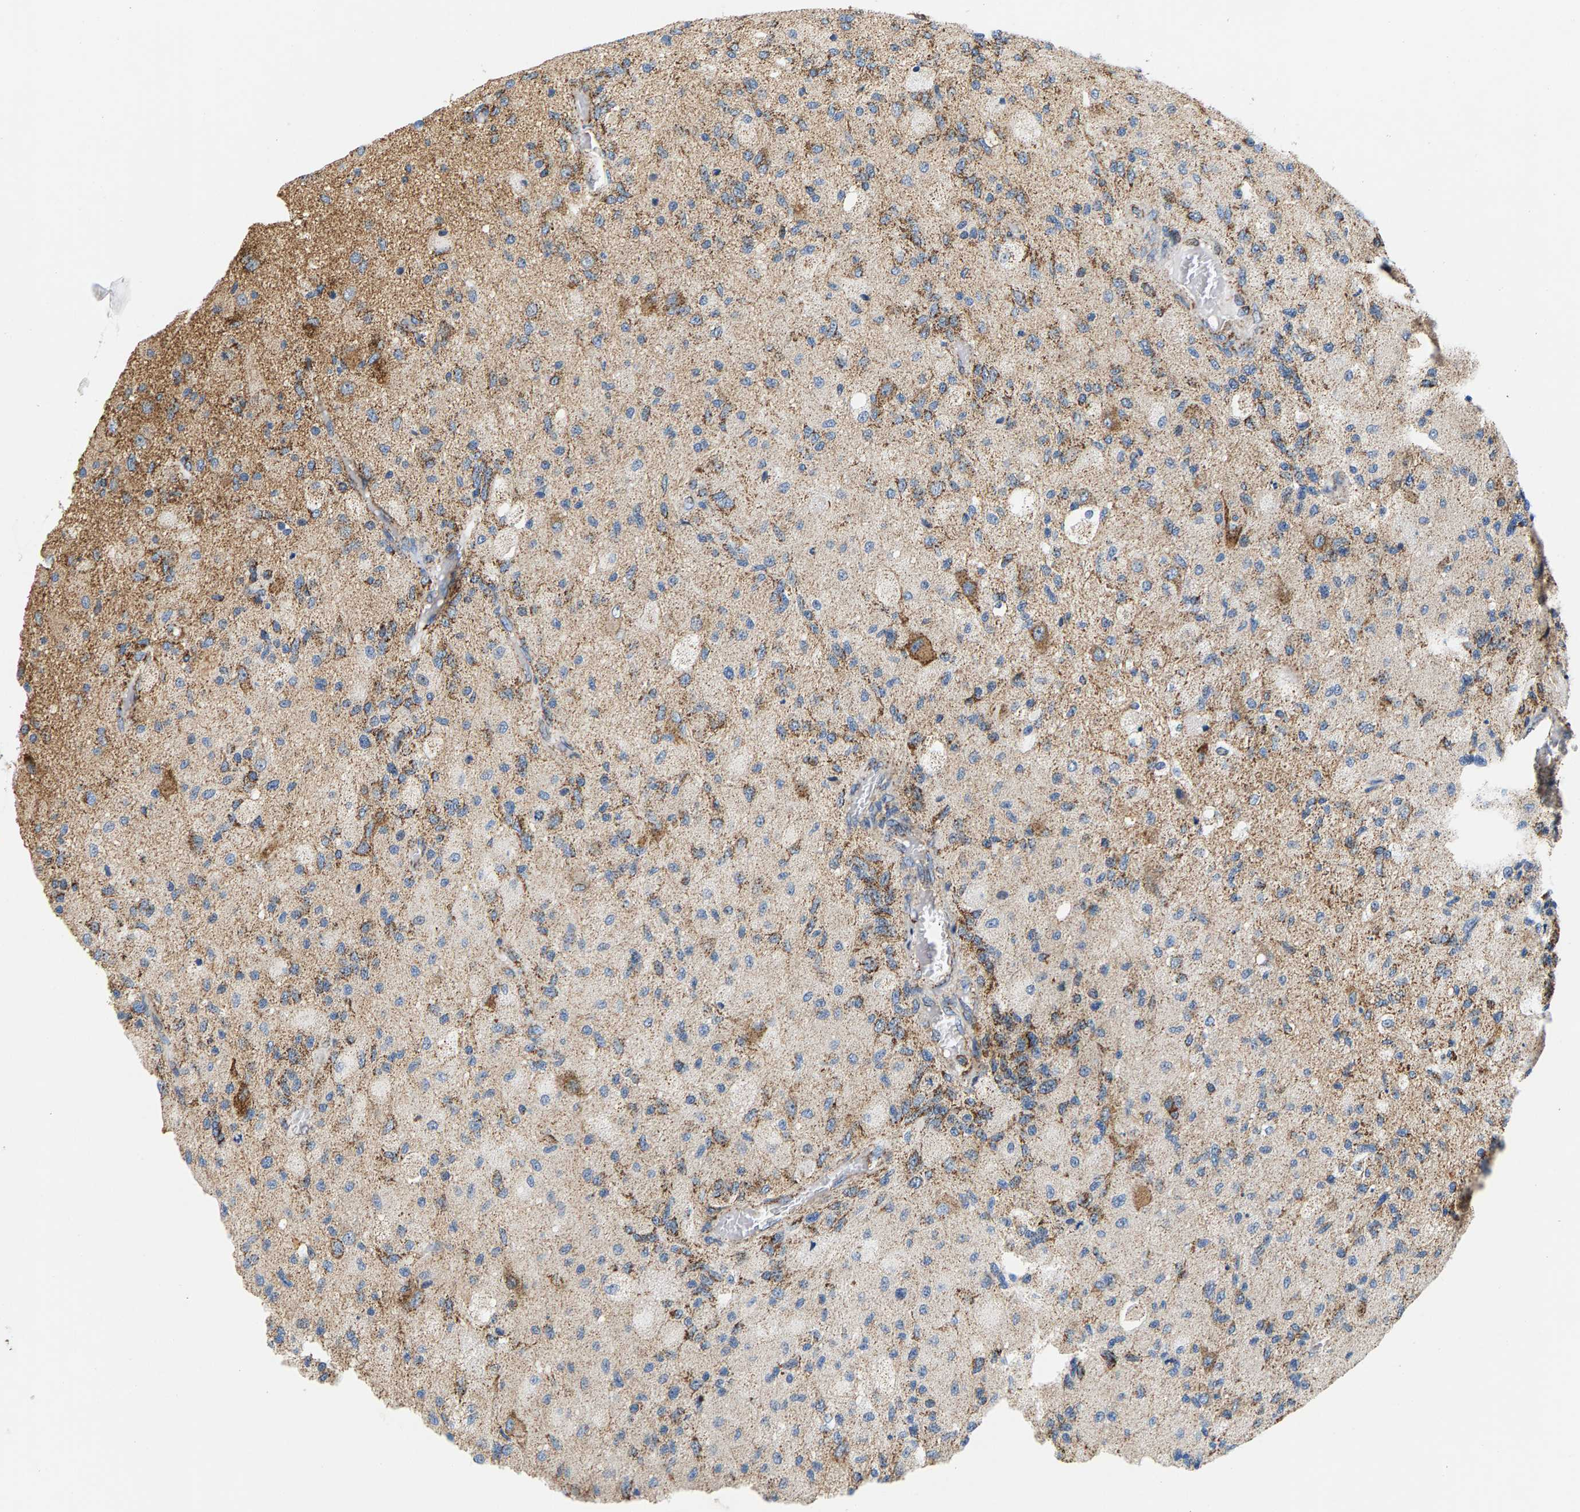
{"staining": {"intensity": "moderate", "quantity": ">75%", "location": "cytoplasmic/membranous"}, "tissue": "glioma", "cell_type": "Tumor cells", "image_type": "cancer", "snomed": [{"axis": "morphology", "description": "Normal tissue, NOS"}, {"axis": "morphology", "description": "Glioma, malignant, High grade"}, {"axis": "topography", "description": "Cerebral cortex"}], "caption": "Protein staining by immunohistochemistry (IHC) shows moderate cytoplasmic/membranous staining in about >75% of tumor cells in high-grade glioma (malignant).", "gene": "PDE1A", "patient": {"sex": "male", "age": 77}}